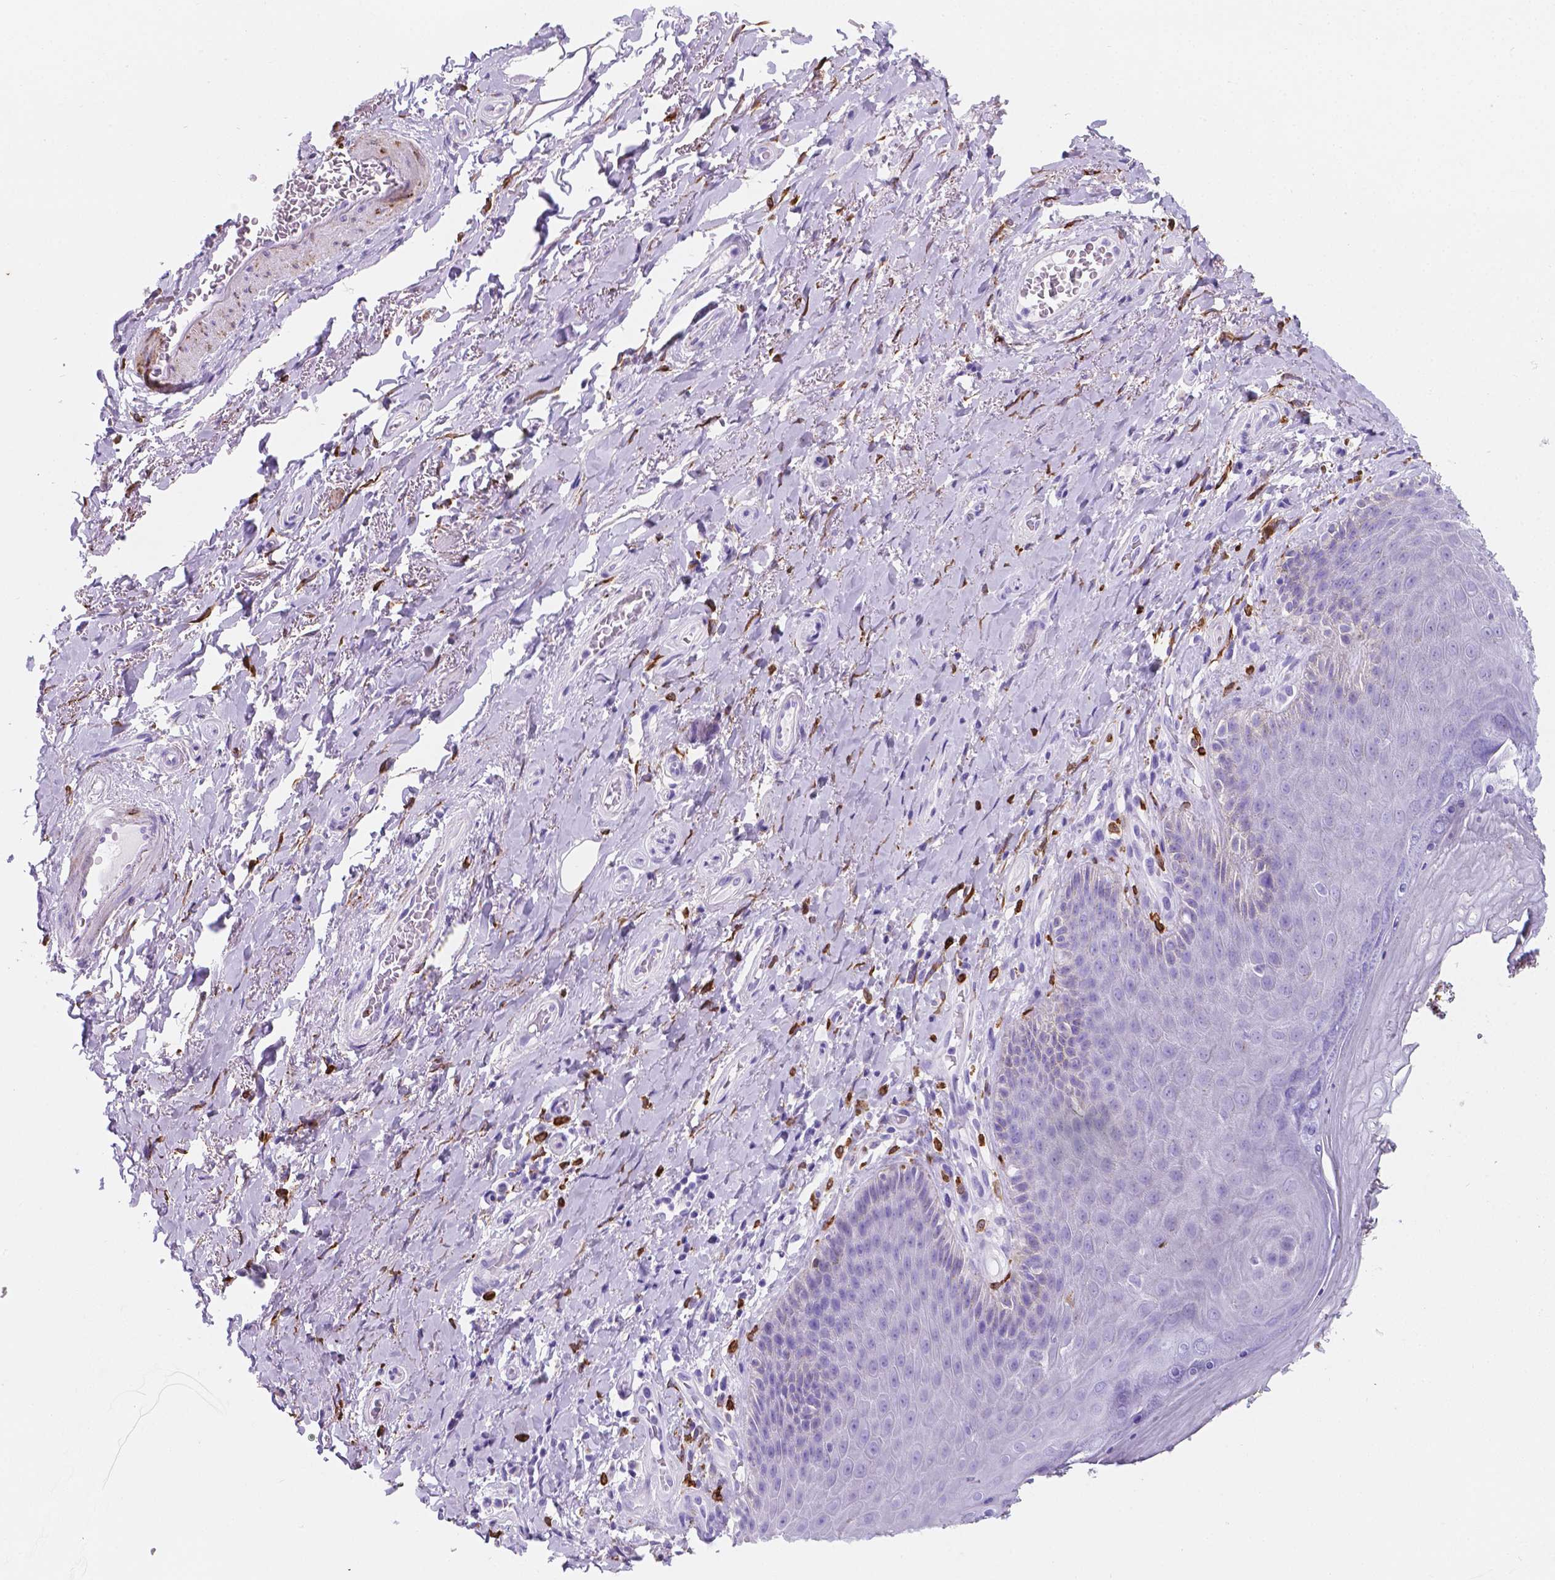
{"staining": {"intensity": "strong", "quantity": ">75%", "location": "cytoplasmic/membranous"}, "tissue": "adipose tissue", "cell_type": "Adipocytes", "image_type": "normal", "snomed": [{"axis": "morphology", "description": "Normal tissue, NOS"}, {"axis": "topography", "description": "Anal"}, {"axis": "topography", "description": "Peripheral nerve tissue"}], "caption": "Human adipose tissue stained for a protein (brown) shows strong cytoplasmic/membranous positive expression in about >75% of adipocytes.", "gene": "MACF1", "patient": {"sex": "male", "age": 53}}